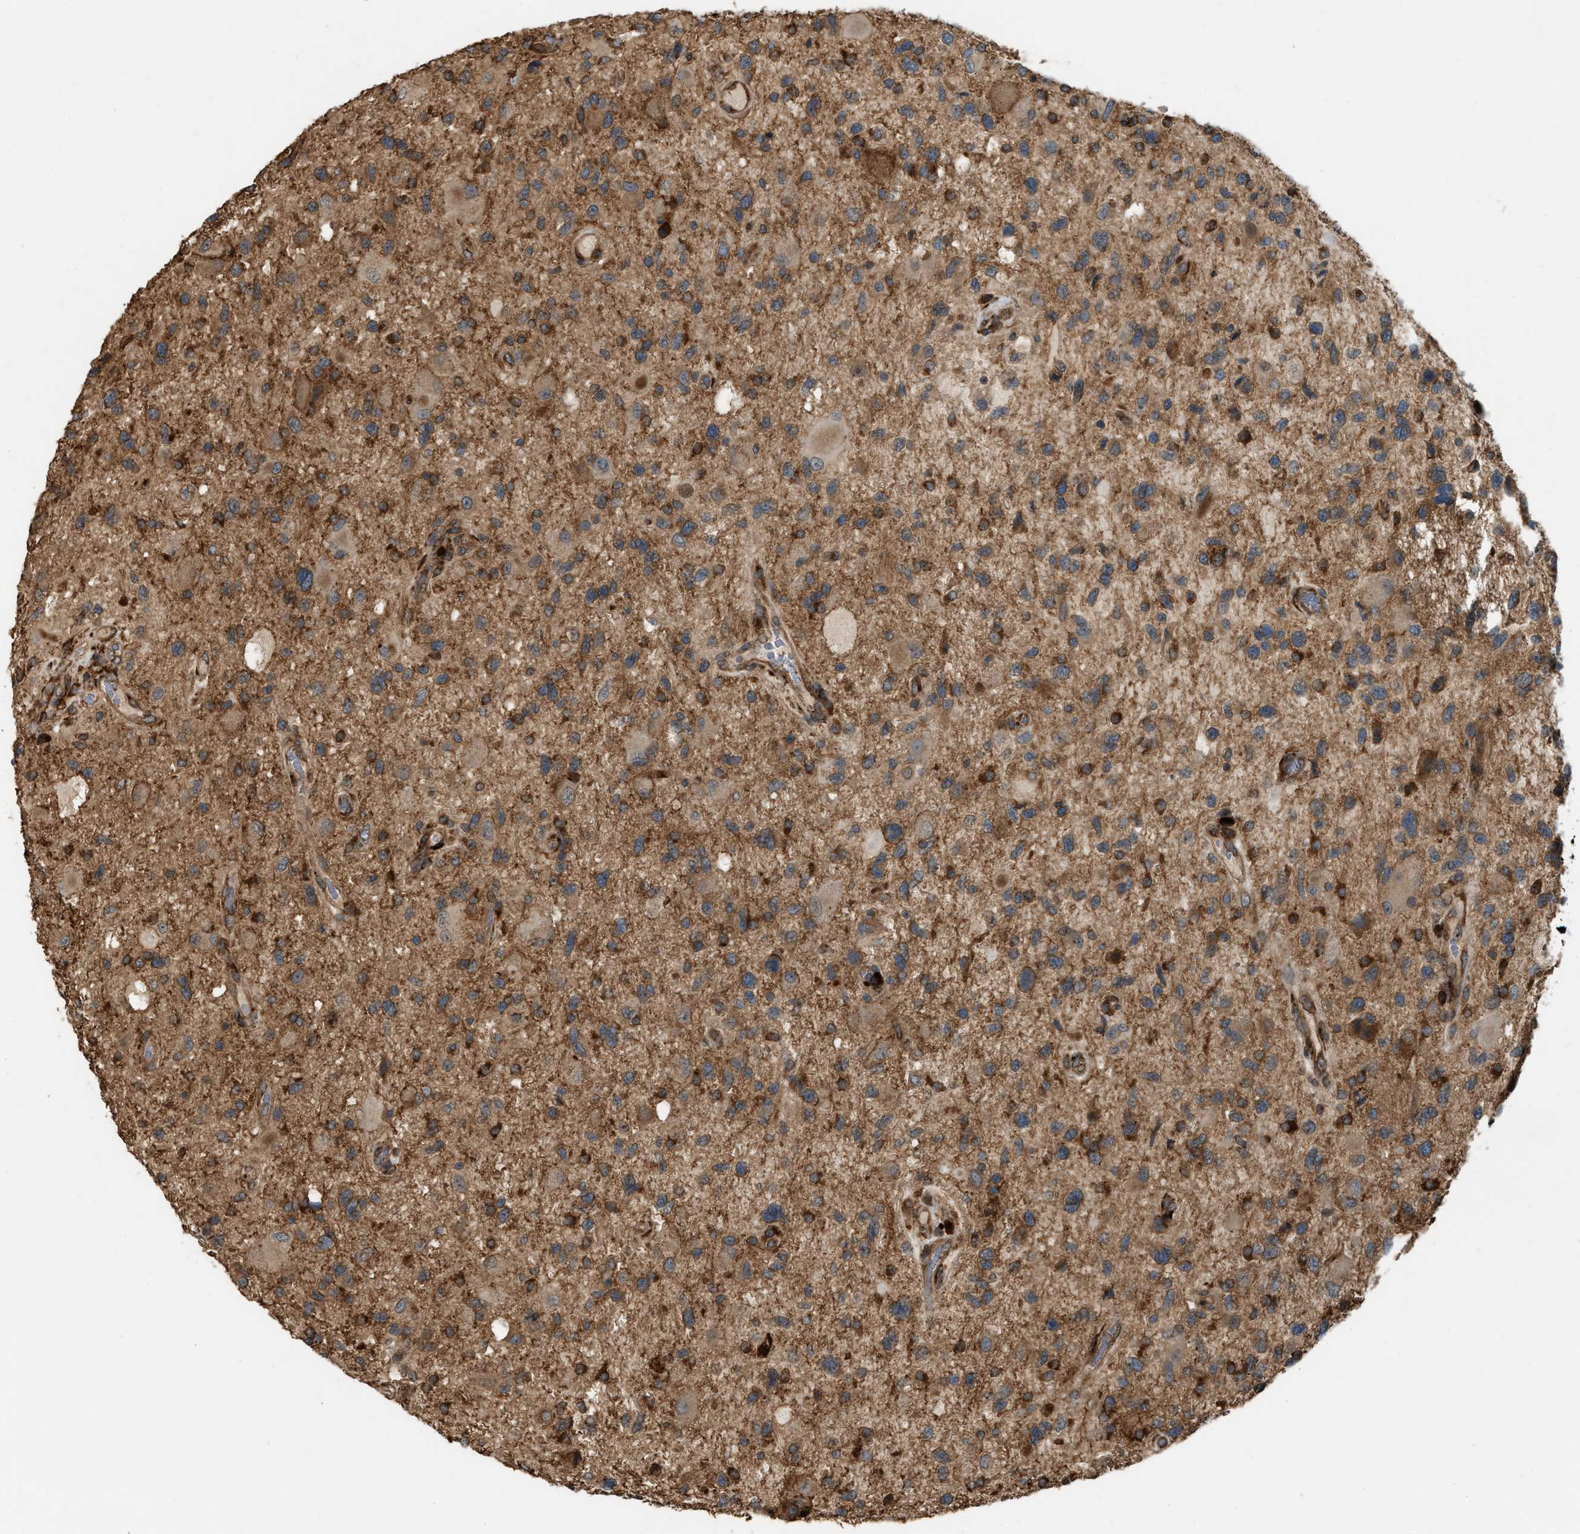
{"staining": {"intensity": "moderate", "quantity": ">75%", "location": "cytoplasmic/membranous"}, "tissue": "glioma", "cell_type": "Tumor cells", "image_type": "cancer", "snomed": [{"axis": "morphology", "description": "Glioma, malignant, High grade"}, {"axis": "topography", "description": "Brain"}], "caption": "A histopathology image of malignant glioma (high-grade) stained for a protein reveals moderate cytoplasmic/membranous brown staining in tumor cells.", "gene": "BAIAP2L1", "patient": {"sex": "male", "age": 33}}